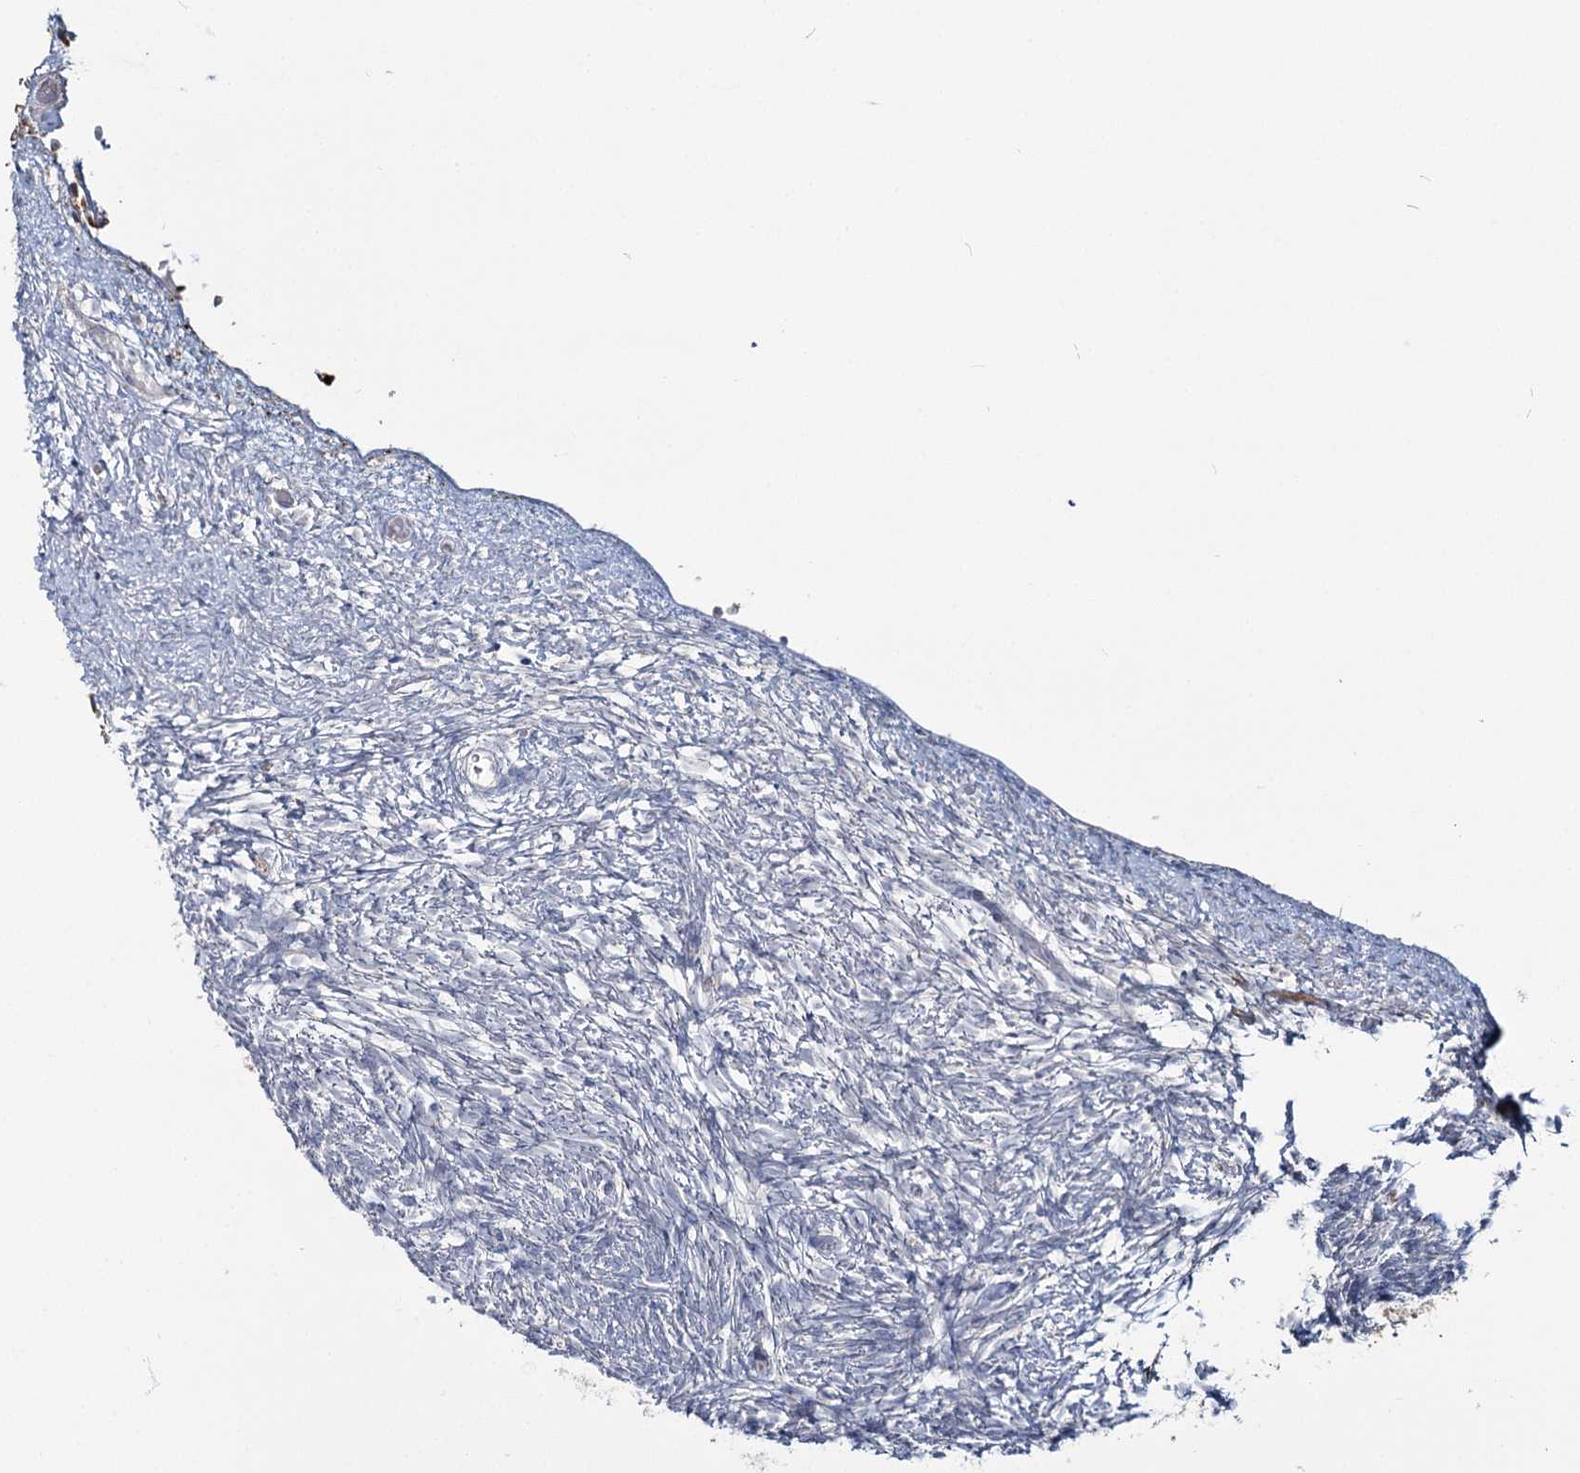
{"staining": {"intensity": "negative", "quantity": "none", "location": "none"}, "tissue": "ovary", "cell_type": "Follicle cells", "image_type": "normal", "snomed": [{"axis": "morphology", "description": "Normal tissue, NOS"}, {"axis": "topography", "description": "Ovary"}], "caption": "DAB (3,3'-diaminobenzidine) immunohistochemical staining of unremarkable human ovary exhibits no significant staining in follicle cells.", "gene": "ZCCHC9", "patient": {"sex": "female", "age": 34}}